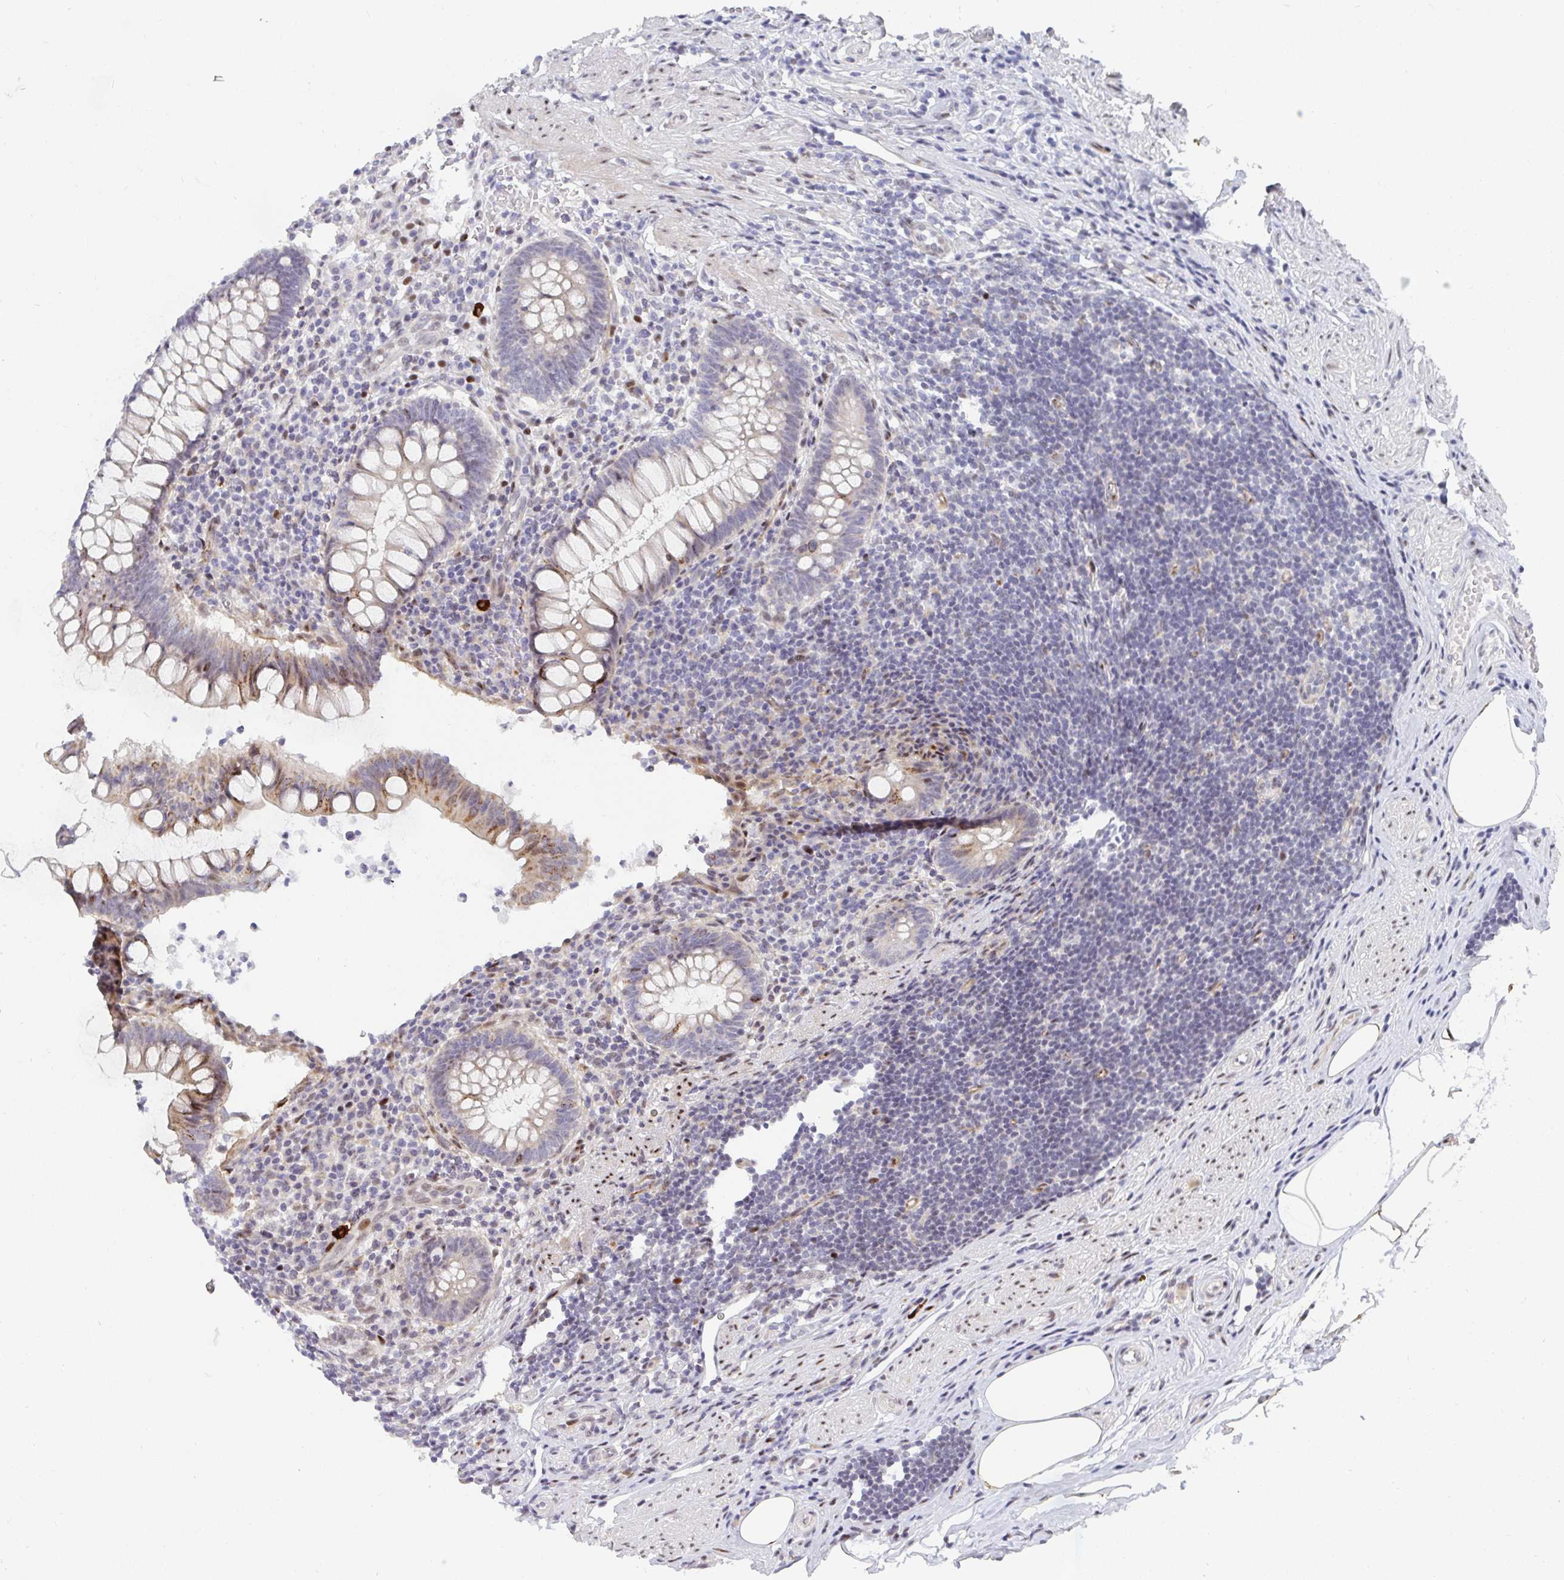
{"staining": {"intensity": "moderate", "quantity": "25%-75%", "location": "cytoplasmic/membranous"}, "tissue": "appendix", "cell_type": "Glandular cells", "image_type": "normal", "snomed": [{"axis": "morphology", "description": "Normal tissue, NOS"}, {"axis": "topography", "description": "Appendix"}], "caption": "Immunohistochemistry histopathology image of normal human appendix stained for a protein (brown), which reveals medium levels of moderate cytoplasmic/membranous positivity in approximately 25%-75% of glandular cells.", "gene": "ZIC3", "patient": {"sex": "female", "age": 56}}